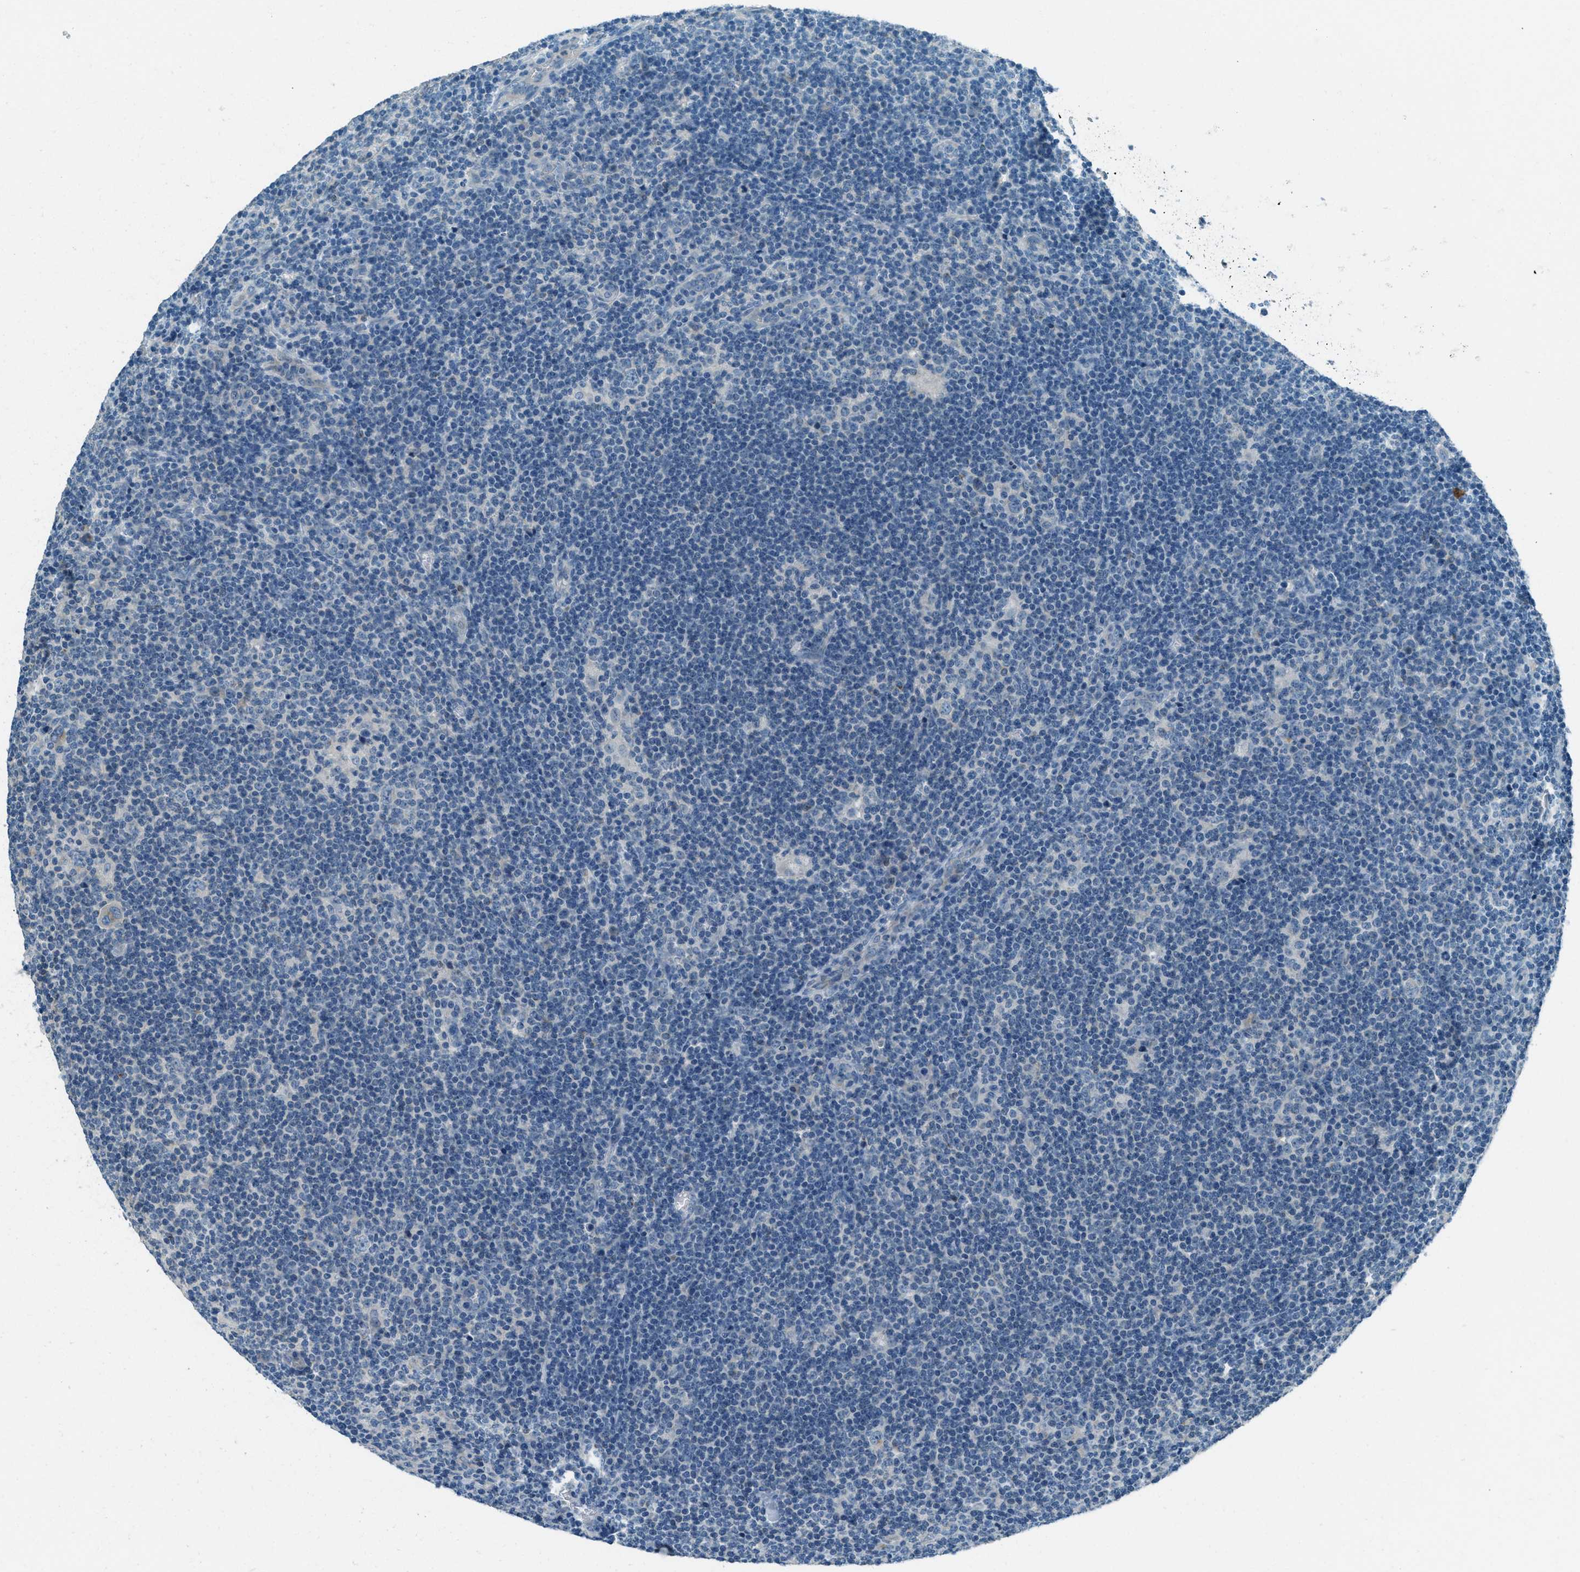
{"staining": {"intensity": "negative", "quantity": "none", "location": "none"}, "tissue": "lymphoma", "cell_type": "Tumor cells", "image_type": "cancer", "snomed": [{"axis": "morphology", "description": "Hodgkin's disease, NOS"}, {"axis": "topography", "description": "Lymph node"}], "caption": "Immunohistochemistry histopathology image of neoplastic tissue: Hodgkin's disease stained with DAB demonstrates no significant protein staining in tumor cells.", "gene": "MSLN", "patient": {"sex": "female", "age": 57}}